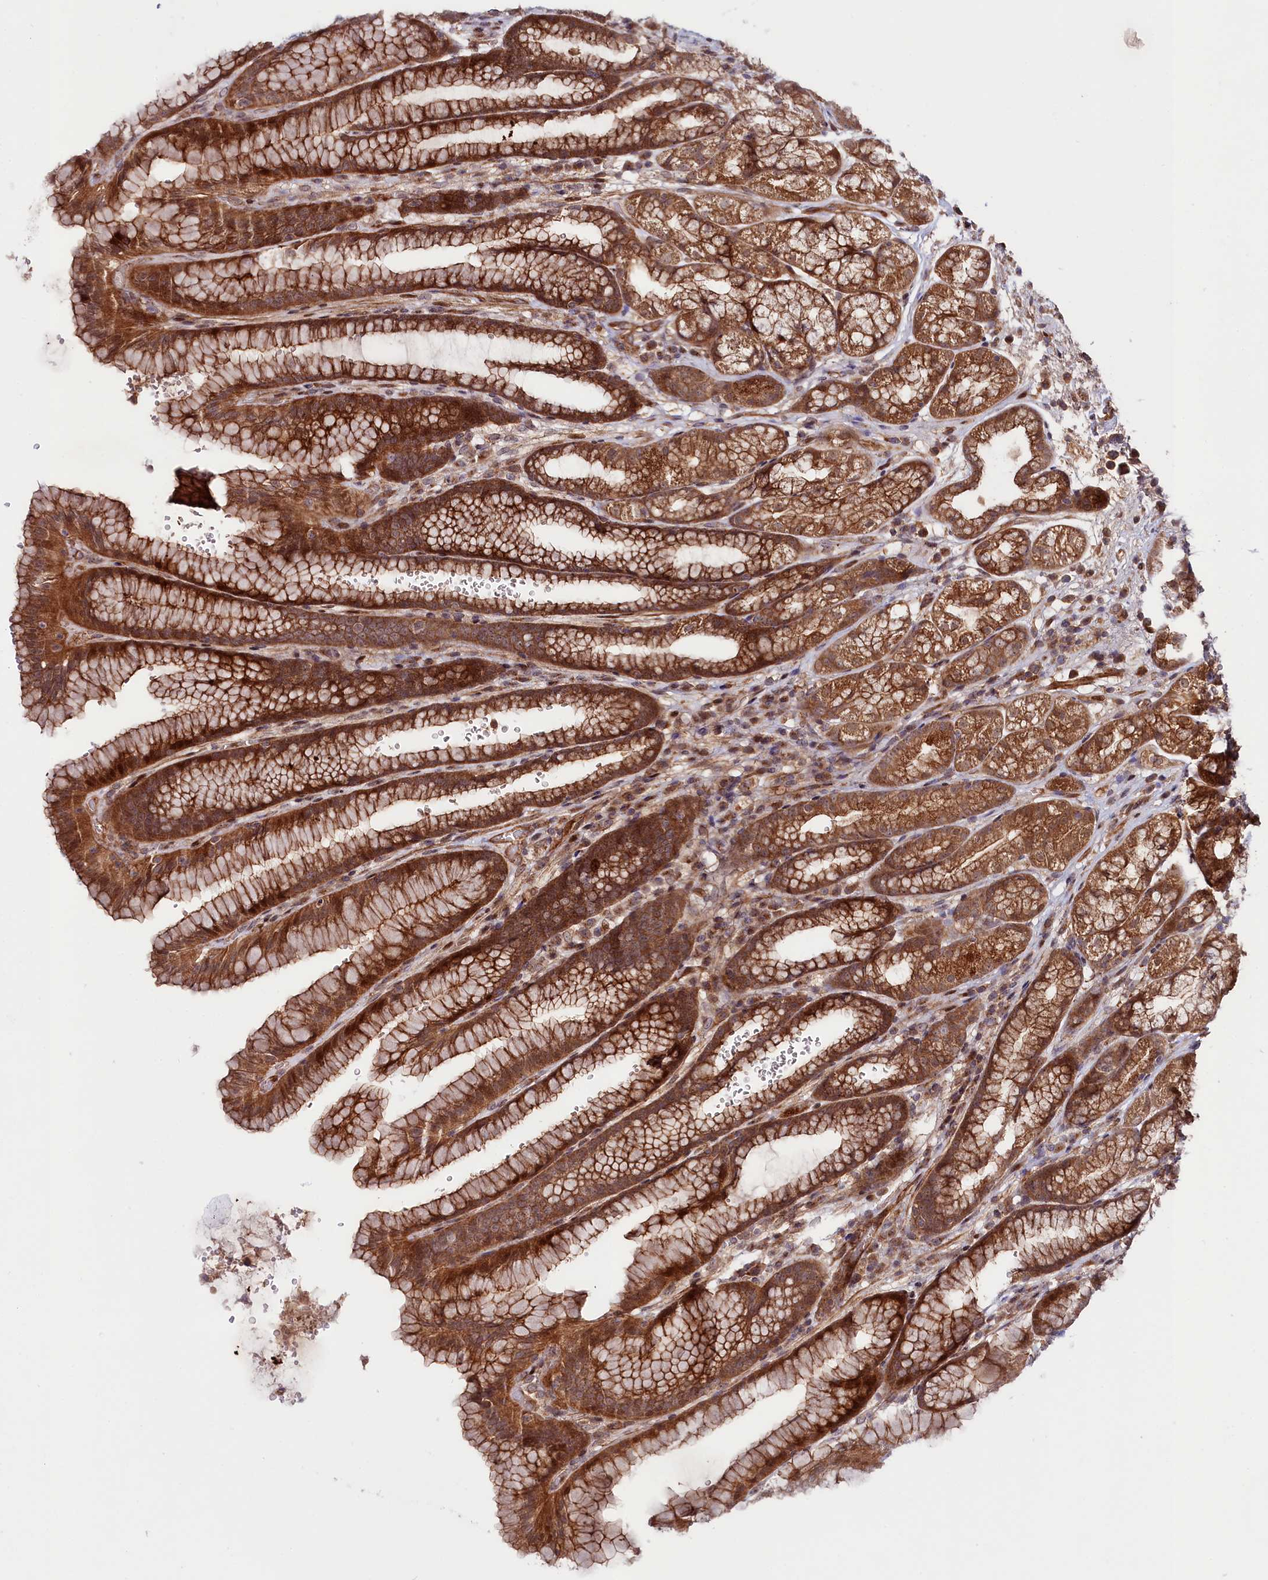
{"staining": {"intensity": "strong", "quantity": ">75%", "location": "cytoplasmic/membranous,nuclear"}, "tissue": "stomach", "cell_type": "Glandular cells", "image_type": "normal", "snomed": [{"axis": "morphology", "description": "Normal tissue, NOS"}, {"axis": "morphology", "description": "Adenocarcinoma, NOS"}, {"axis": "topography", "description": "Stomach"}], "caption": "Glandular cells reveal high levels of strong cytoplasmic/membranous,nuclear staining in about >75% of cells in benign human stomach.", "gene": "NEDD1", "patient": {"sex": "male", "age": 57}}